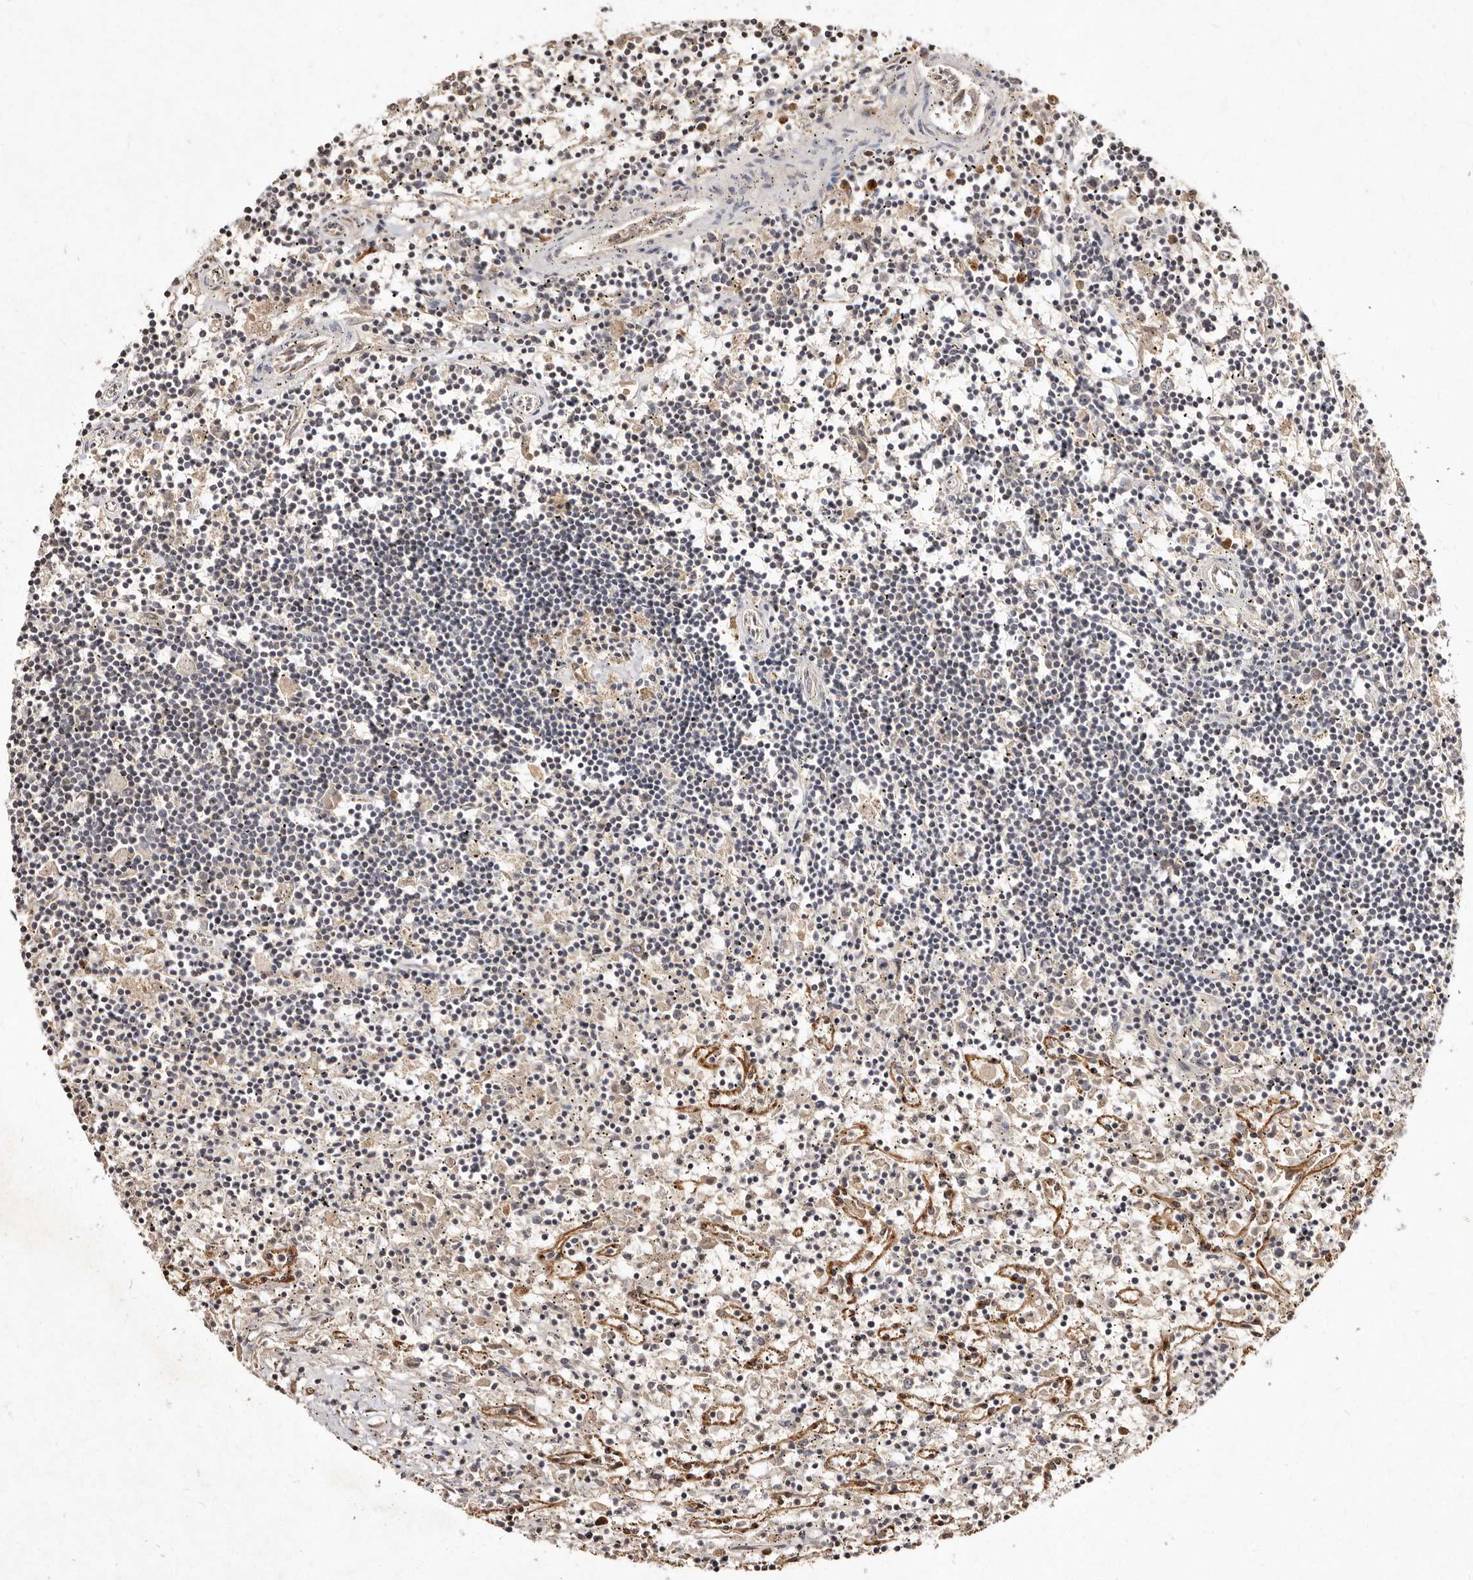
{"staining": {"intensity": "negative", "quantity": "none", "location": "none"}, "tissue": "lymphoma", "cell_type": "Tumor cells", "image_type": "cancer", "snomed": [{"axis": "morphology", "description": "Malignant lymphoma, non-Hodgkin's type, Low grade"}, {"axis": "topography", "description": "Spleen"}], "caption": "IHC of human lymphoma exhibits no expression in tumor cells.", "gene": "LCORL", "patient": {"sex": "male", "age": 76}}